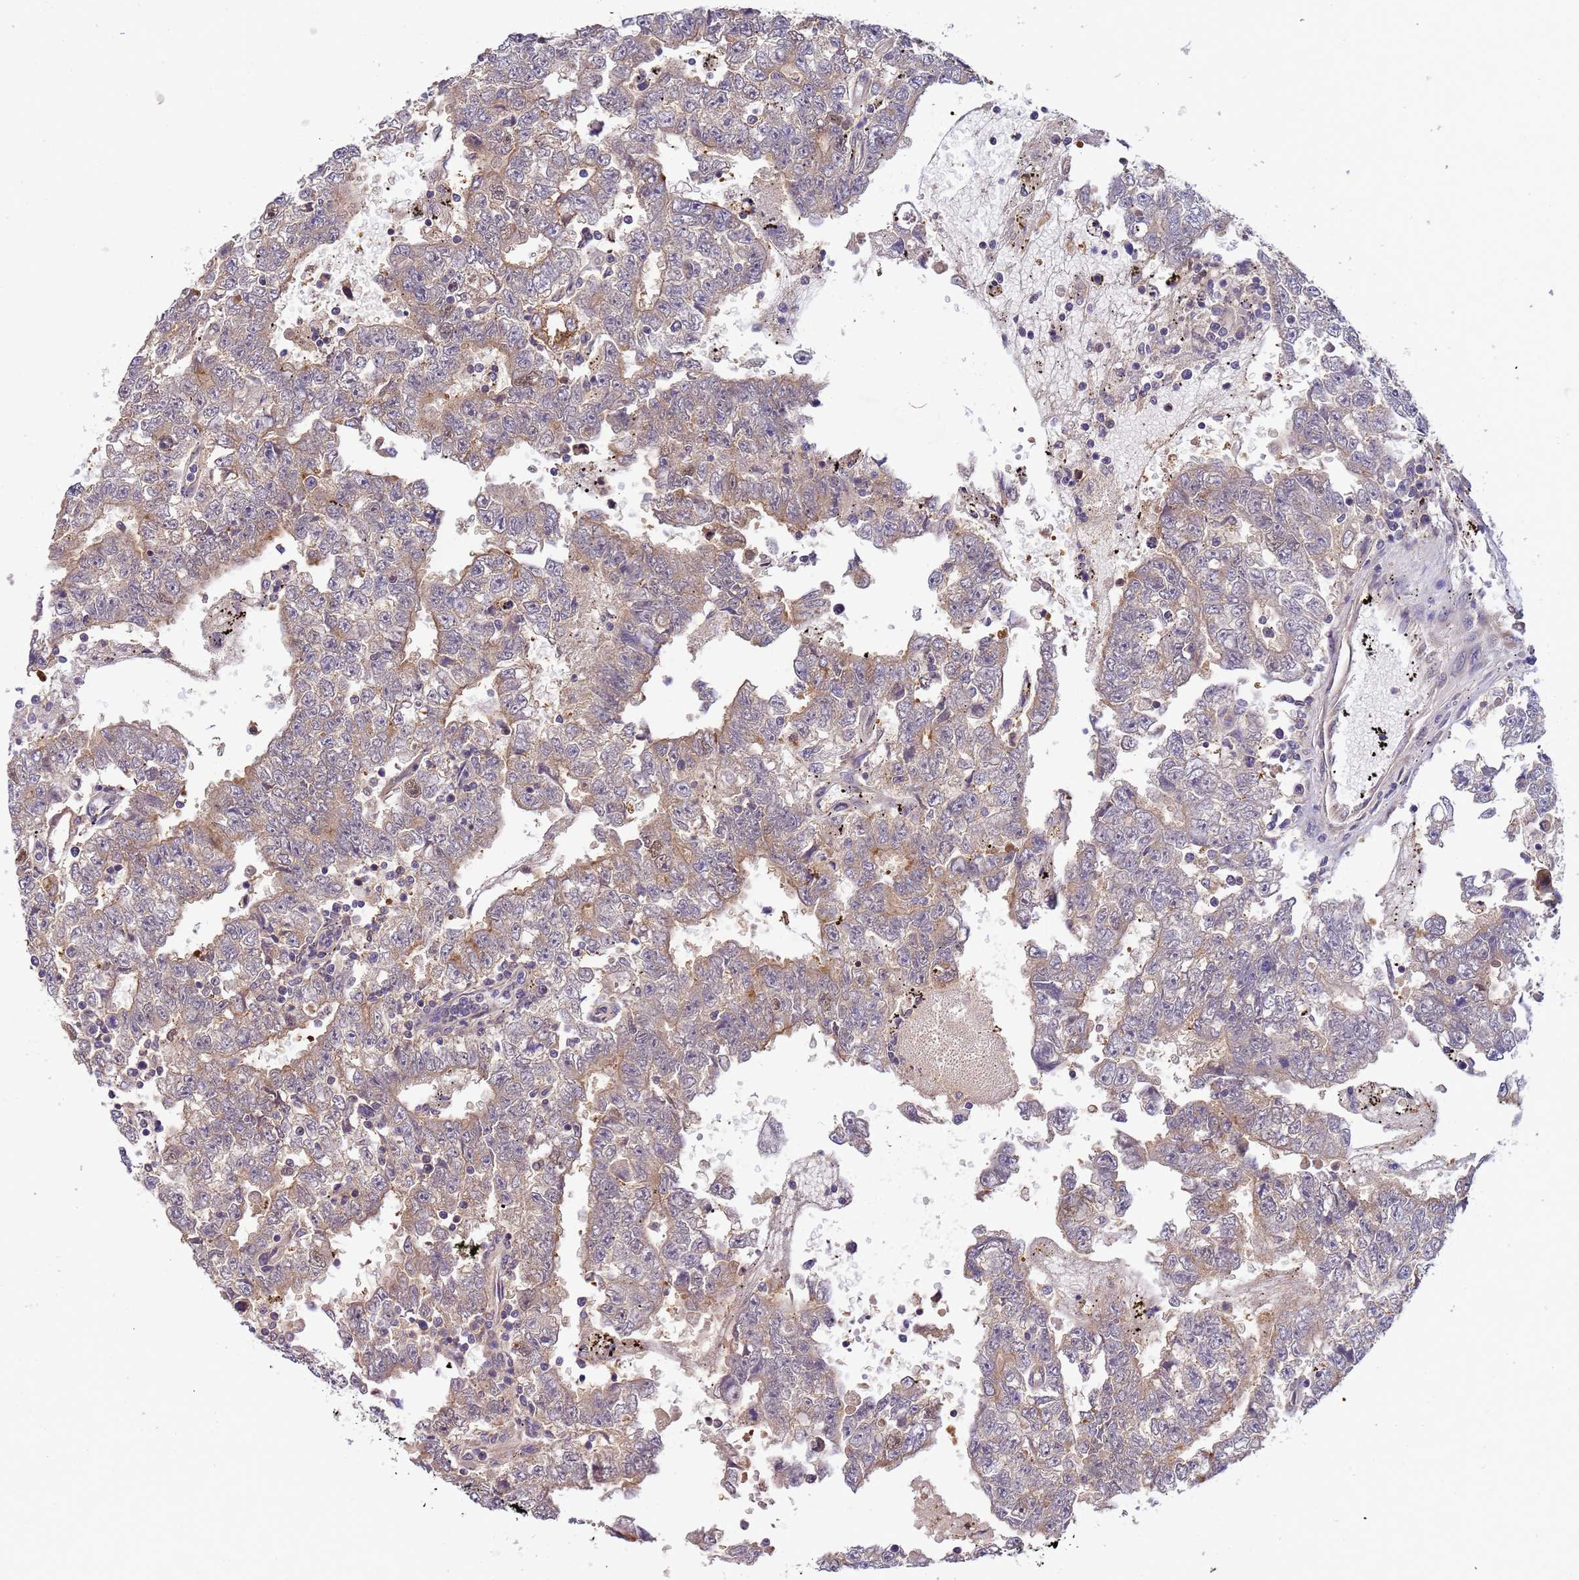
{"staining": {"intensity": "weak", "quantity": "25%-75%", "location": "cytoplasmic/membranous"}, "tissue": "testis cancer", "cell_type": "Tumor cells", "image_type": "cancer", "snomed": [{"axis": "morphology", "description": "Carcinoma, Embryonal, NOS"}, {"axis": "topography", "description": "Testis"}], "caption": "This is a histology image of immunohistochemistry (IHC) staining of testis cancer, which shows weak staining in the cytoplasmic/membranous of tumor cells.", "gene": "ZBTB5", "patient": {"sex": "male", "age": 25}}